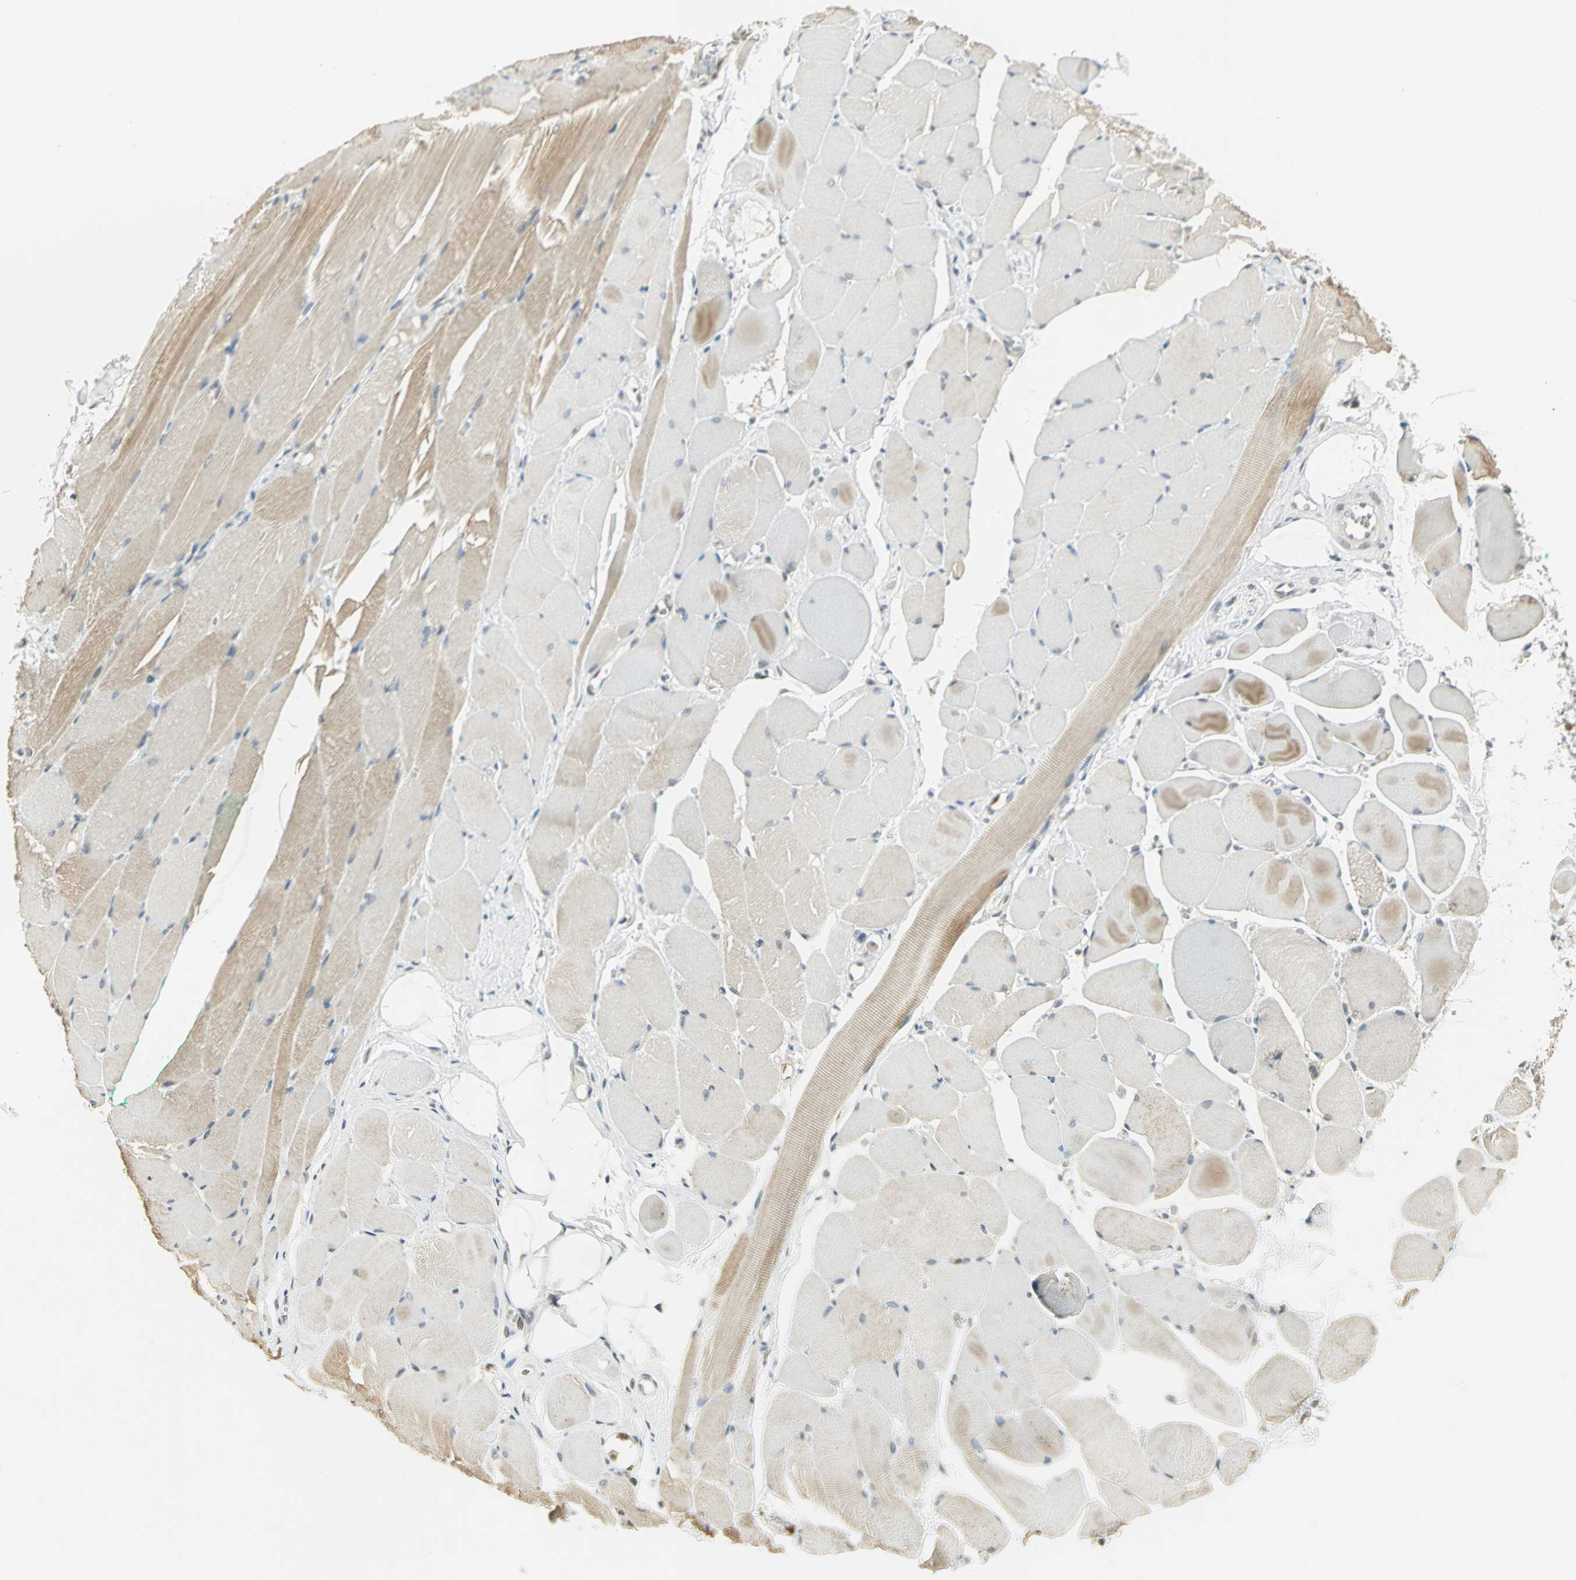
{"staining": {"intensity": "weak", "quantity": "25%-75%", "location": "cytoplasmic/membranous"}, "tissue": "skeletal muscle", "cell_type": "Myocytes", "image_type": "normal", "snomed": [{"axis": "morphology", "description": "Normal tissue, NOS"}, {"axis": "topography", "description": "Skeletal muscle"}, {"axis": "topography", "description": "Peripheral nerve tissue"}], "caption": "Unremarkable skeletal muscle displays weak cytoplasmic/membranous staining in about 25%-75% of myocytes (brown staining indicates protein expression, while blue staining denotes nuclei)..", "gene": "SMARCA5", "patient": {"sex": "female", "age": 84}}